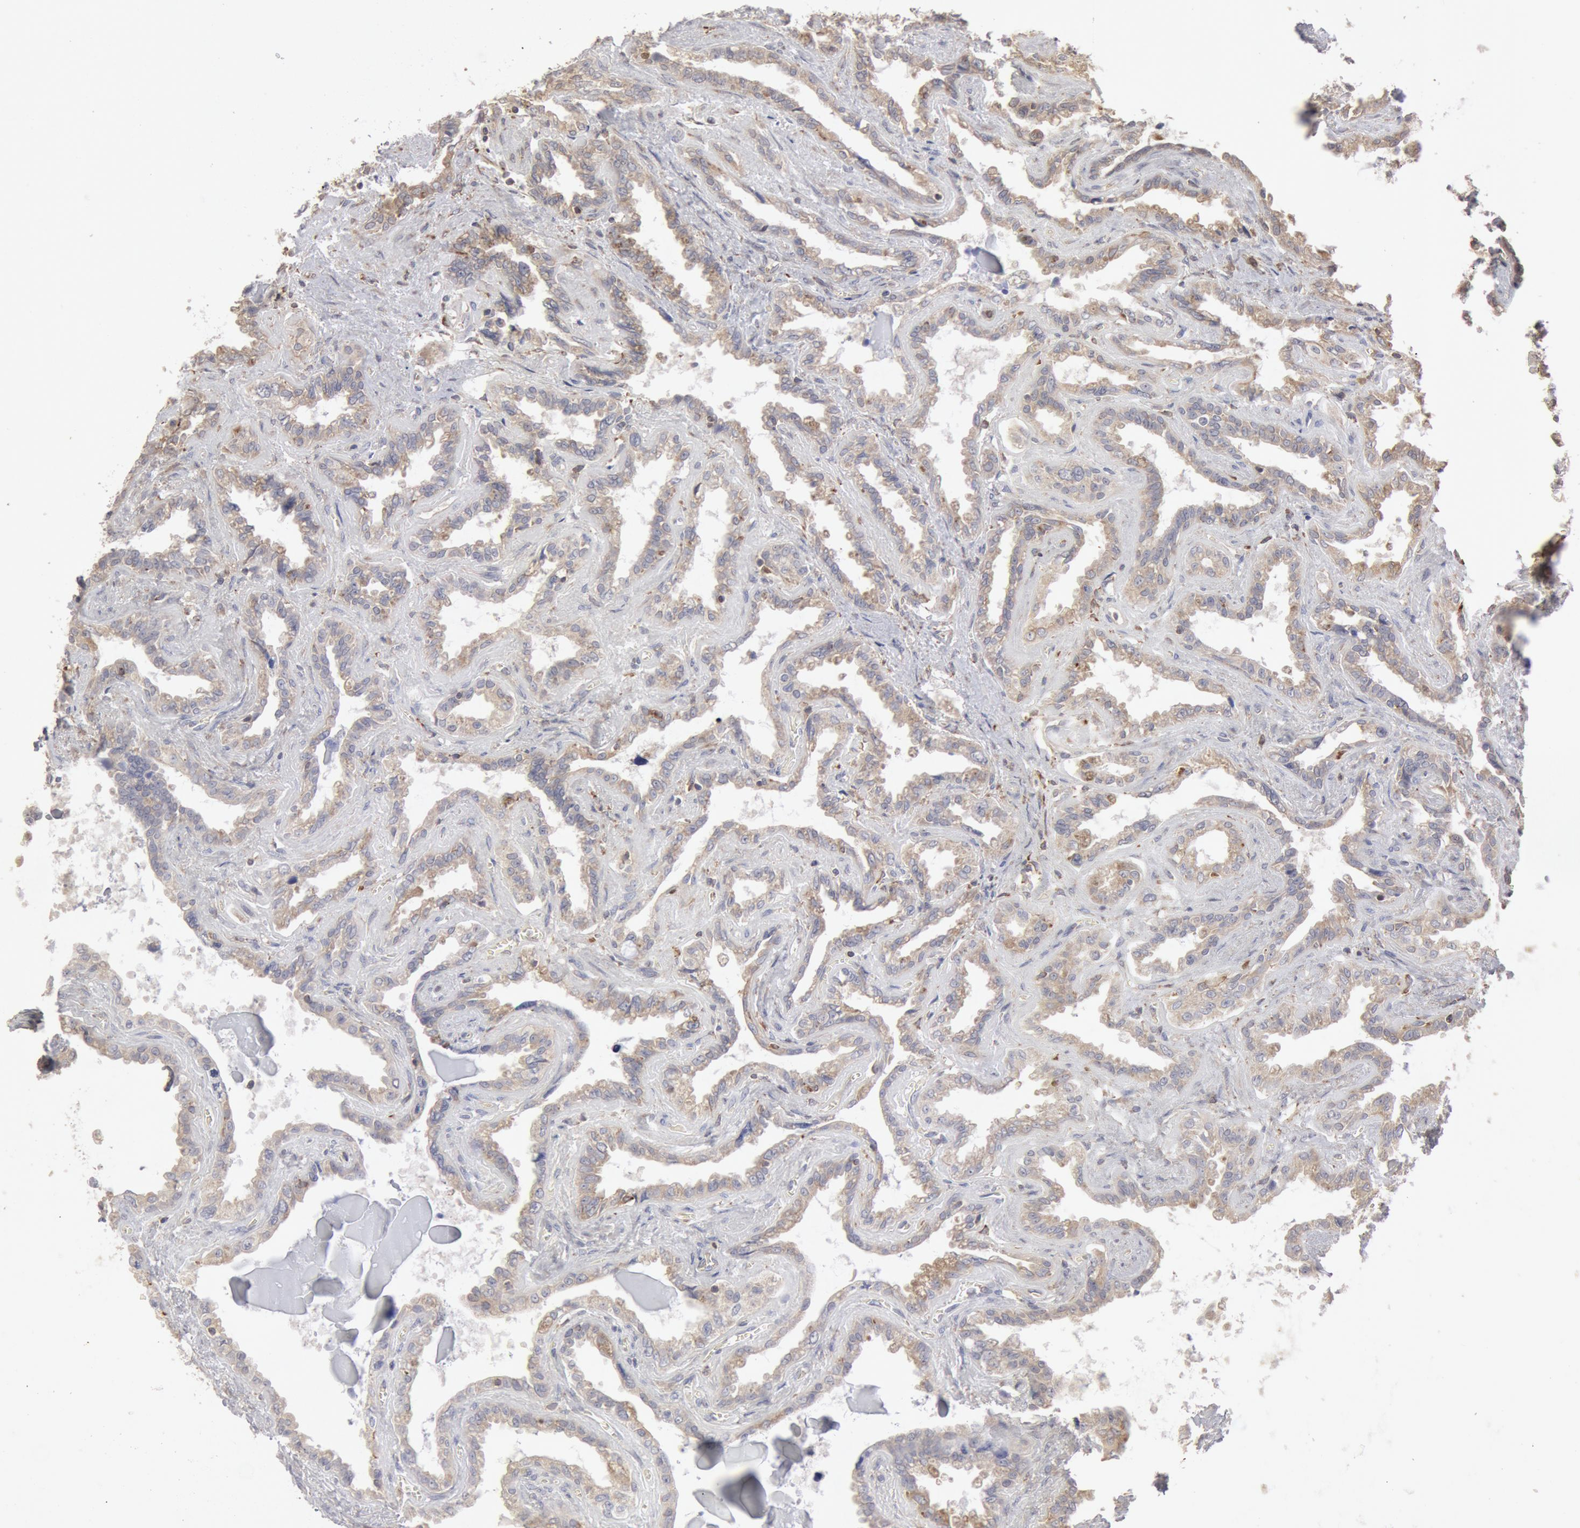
{"staining": {"intensity": "negative", "quantity": "none", "location": "none"}, "tissue": "seminal vesicle", "cell_type": "Glandular cells", "image_type": "normal", "snomed": [{"axis": "morphology", "description": "Normal tissue, NOS"}, {"axis": "morphology", "description": "Inflammation, NOS"}, {"axis": "topography", "description": "Urinary bladder"}, {"axis": "topography", "description": "Prostate"}, {"axis": "topography", "description": "Seminal veicle"}], "caption": "IHC of unremarkable seminal vesicle demonstrates no expression in glandular cells.", "gene": "OSBPL8", "patient": {"sex": "male", "age": 82}}